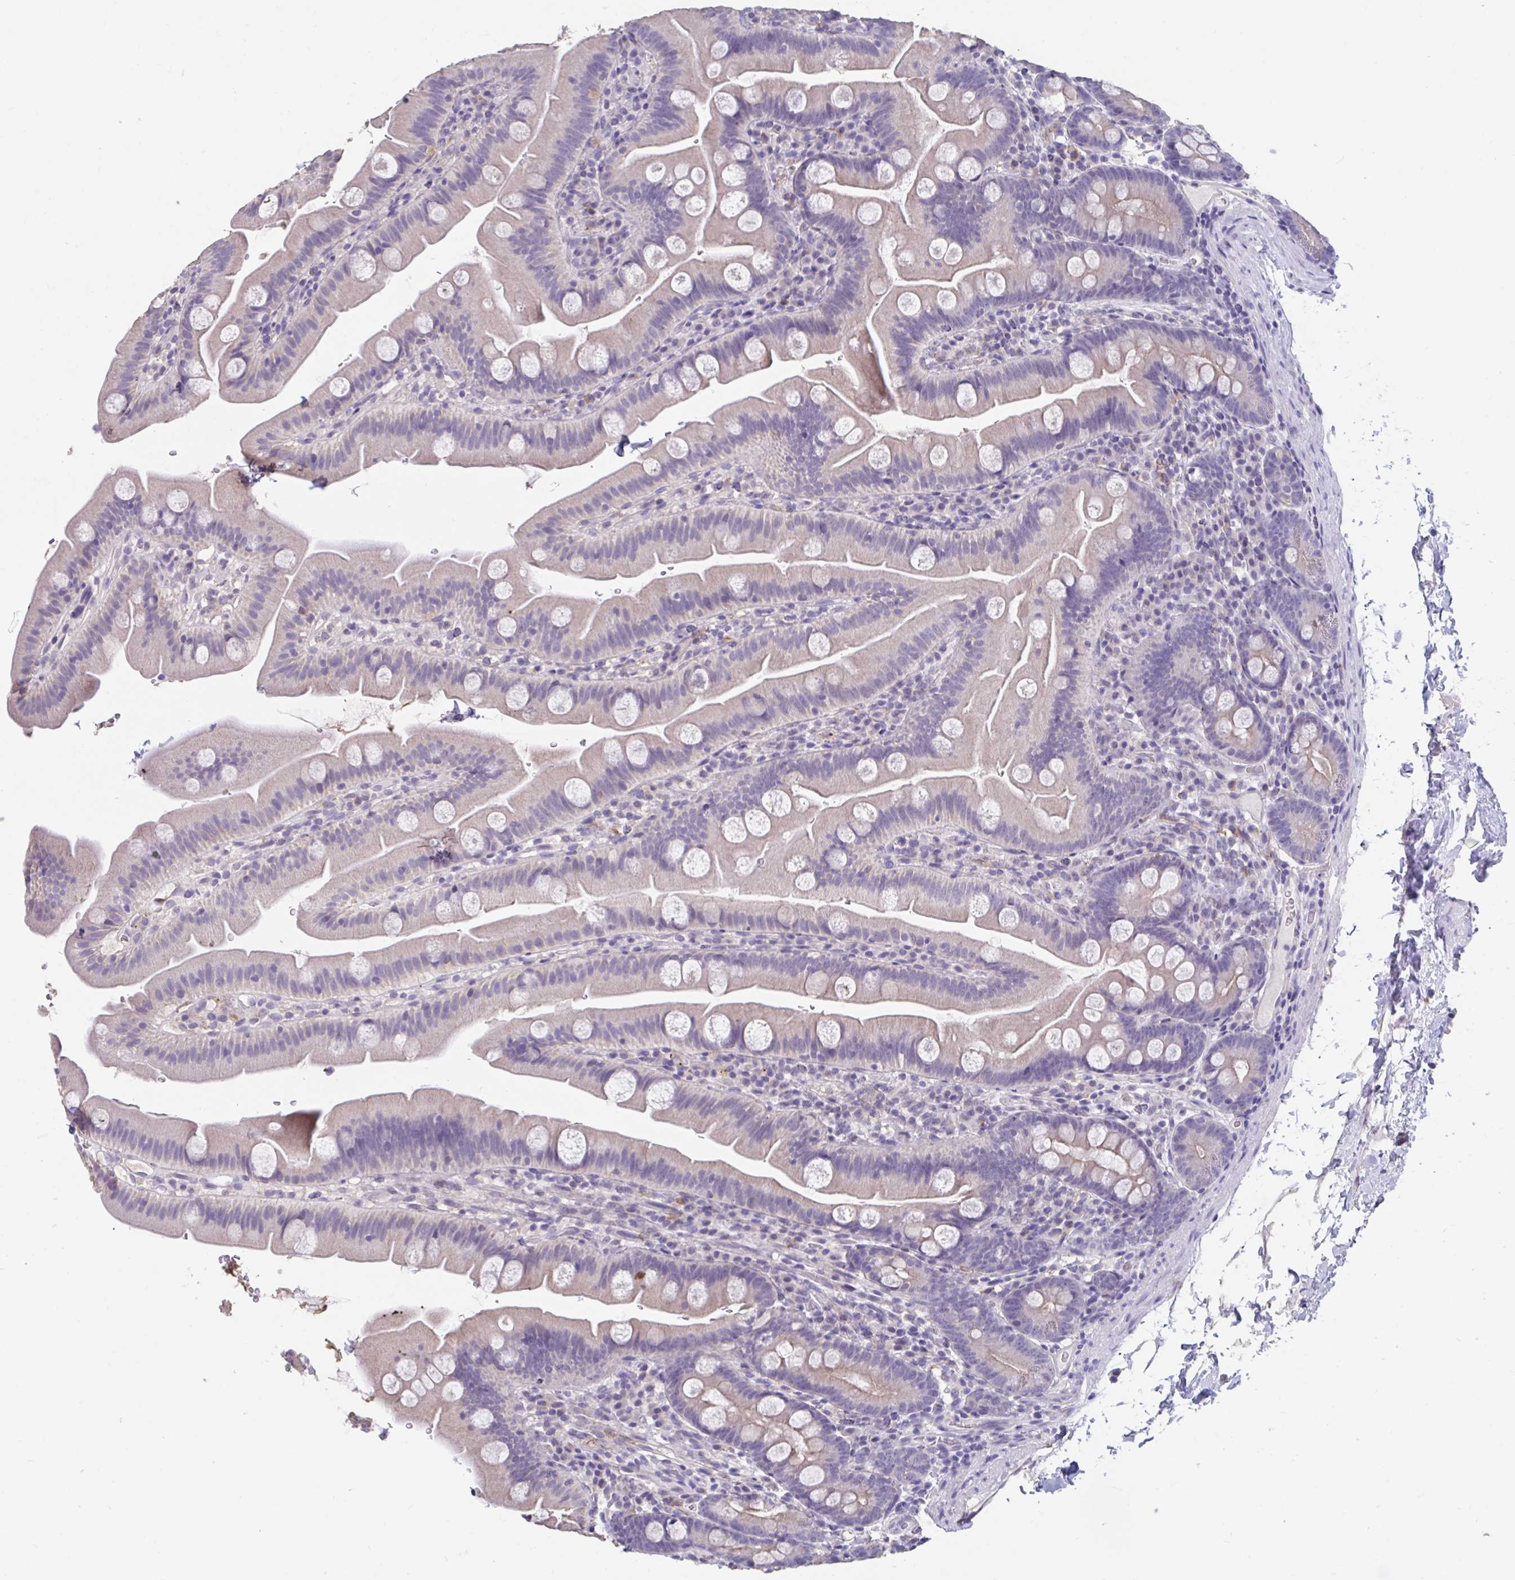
{"staining": {"intensity": "weak", "quantity": "<25%", "location": "cytoplasmic/membranous"}, "tissue": "small intestine", "cell_type": "Glandular cells", "image_type": "normal", "snomed": [{"axis": "morphology", "description": "Normal tissue, NOS"}, {"axis": "topography", "description": "Small intestine"}], "caption": "Immunohistochemistry of benign small intestine reveals no staining in glandular cells.", "gene": "GPR162", "patient": {"sex": "female", "age": 68}}